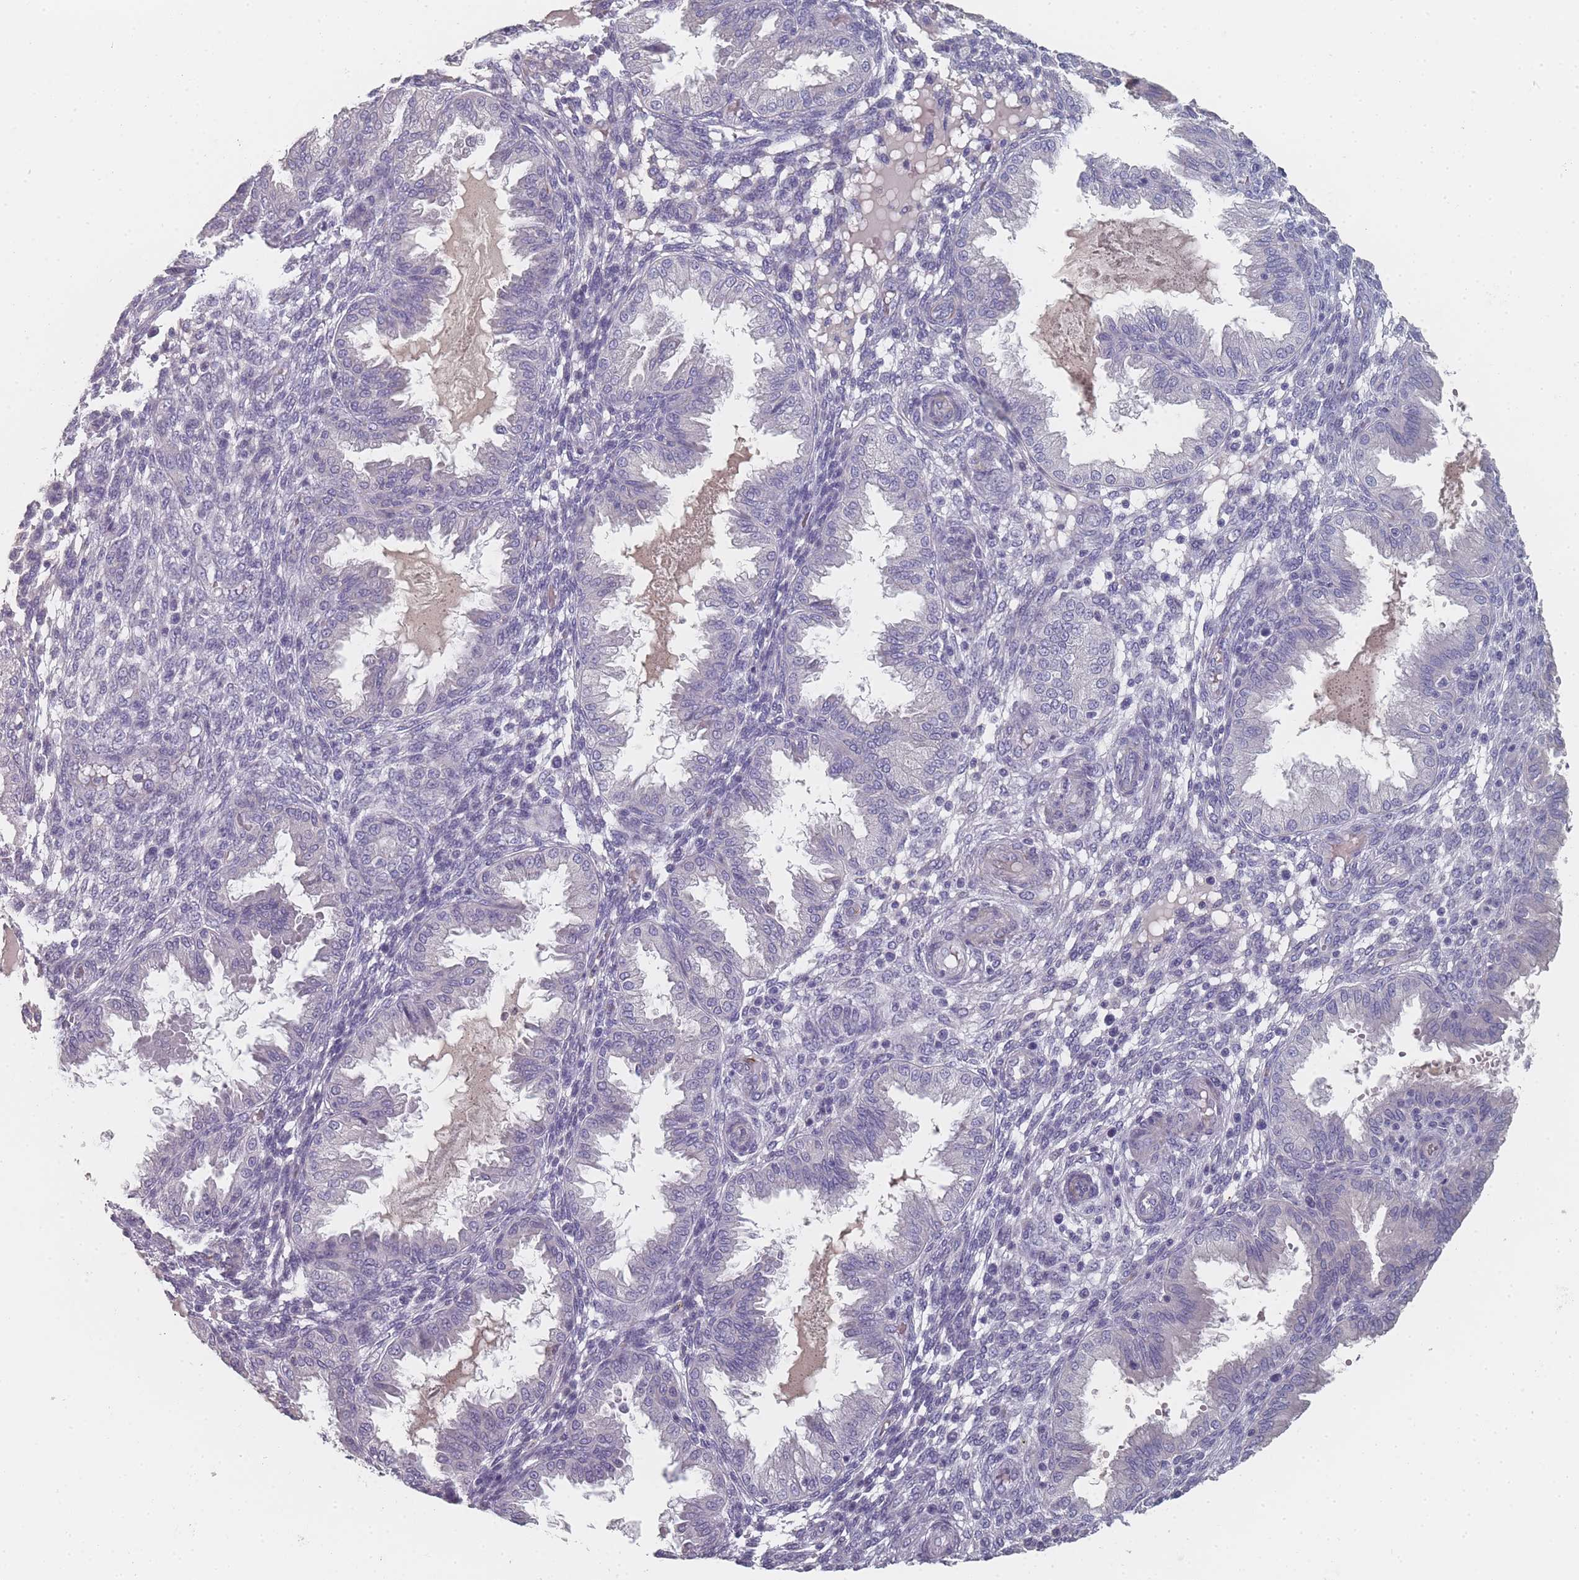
{"staining": {"intensity": "negative", "quantity": "none", "location": "none"}, "tissue": "endometrium", "cell_type": "Cells in endometrial stroma", "image_type": "normal", "snomed": [{"axis": "morphology", "description": "Normal tissue, NOS"}, {"axis": "topography", "description": "Endometrium"}], "caption": "Immunohistochemistry micrograph of normal endometrium stained for a protein (brown), which demonstrates no expression in cells in endometrial stroma.", "gene": "SLC35E4", "patient": {"sex": "female", "age": 33}}